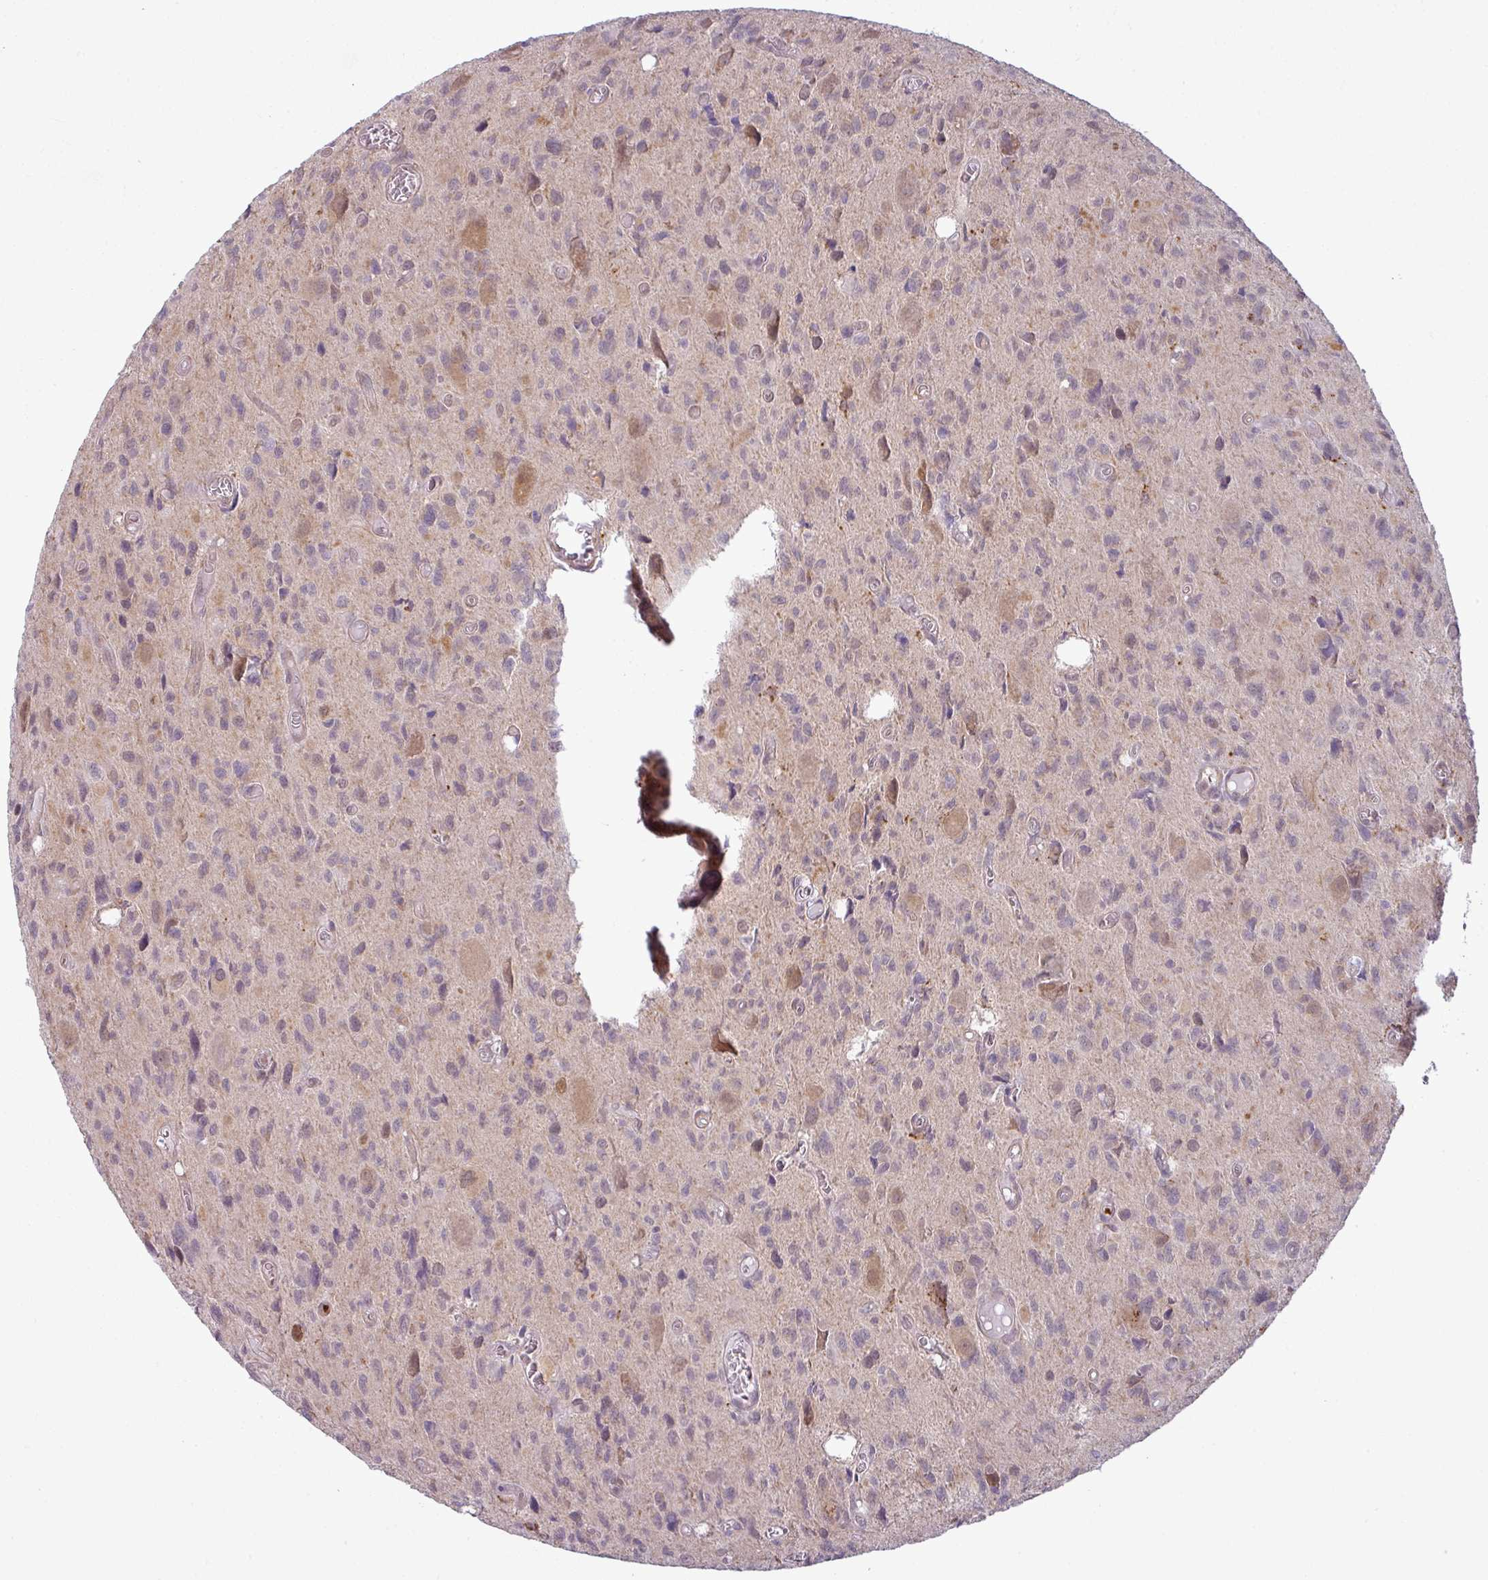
{"staining": {"intensity": "moderate", "quantity": "<25%", "location": "cytoplasmic/membranous"}, "tissue": "glioma", "cell_type": "Tumor cells", "image_type": "cancer", "snomed": [{"axis": "morphology", "description": "Glioma, malignant, High grade"}, {"axis": "topography", "description": "Brain"}], "caption": "High-grade glioma (malignant) stained for a protein displays moderate cytoplasmic/membranous positivity in tumor cells.", "gene": "CCDC144A", "patient": {"sex": "male", "age": 76}}